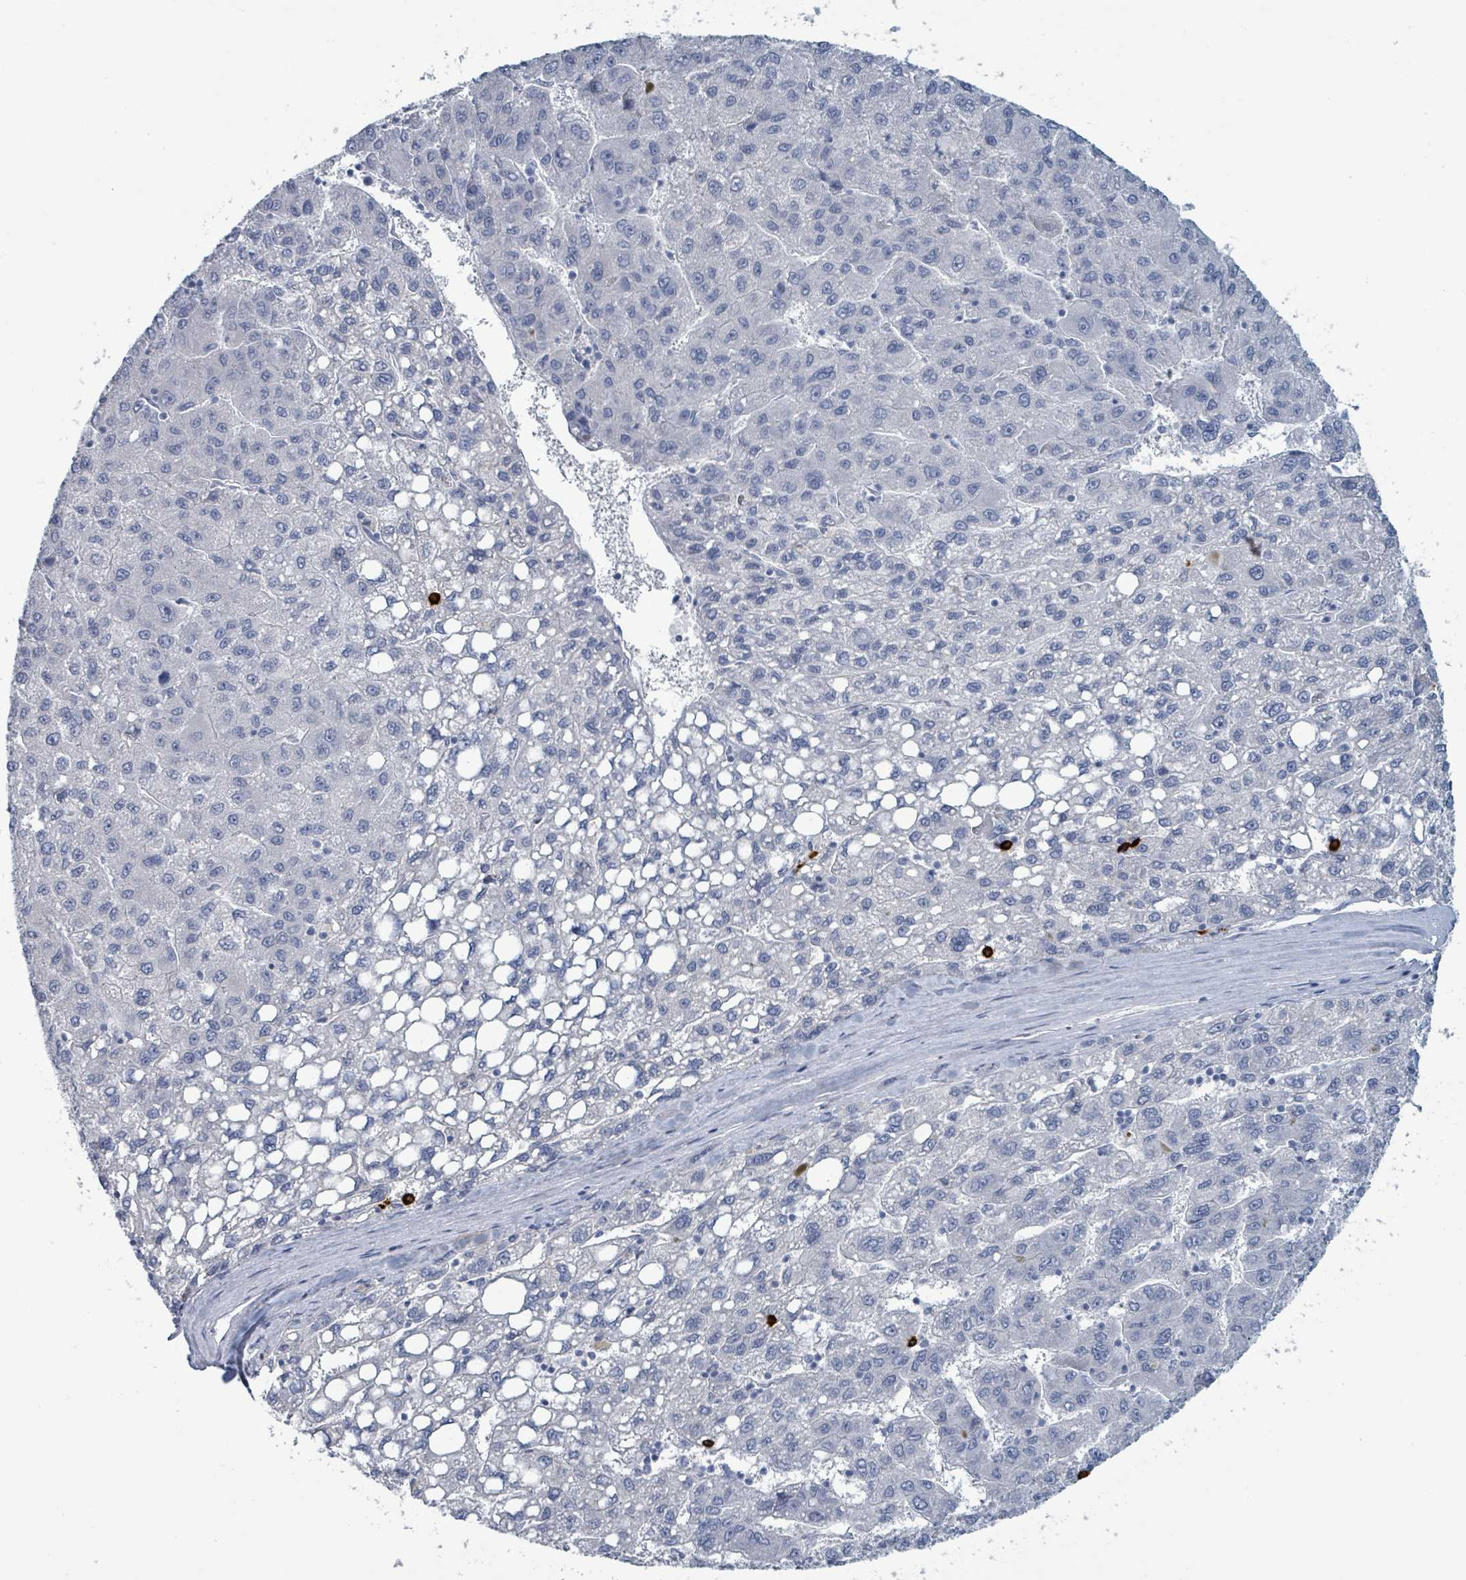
{"staining": {"intensity": "negative", "quantity": "none", "location": "none"}, "tissue": "liver cancer", "cell_type": "Tumor cells", "image_type": "cancer", "snomed": [{"axis": "morphology", "description": "Carcinoma, Hepatocellular, NOS"}, {"axis": "topography", "description": "Liver"}], "caption": "High power microscopy histopathology image of an immunohistochemistry image of liver cancer (hepatocellular carcinoma), revealing no significant positivity in tumor cells.", "gene": "VPS13D", "patient": {"sex": "female", "age": 82}}